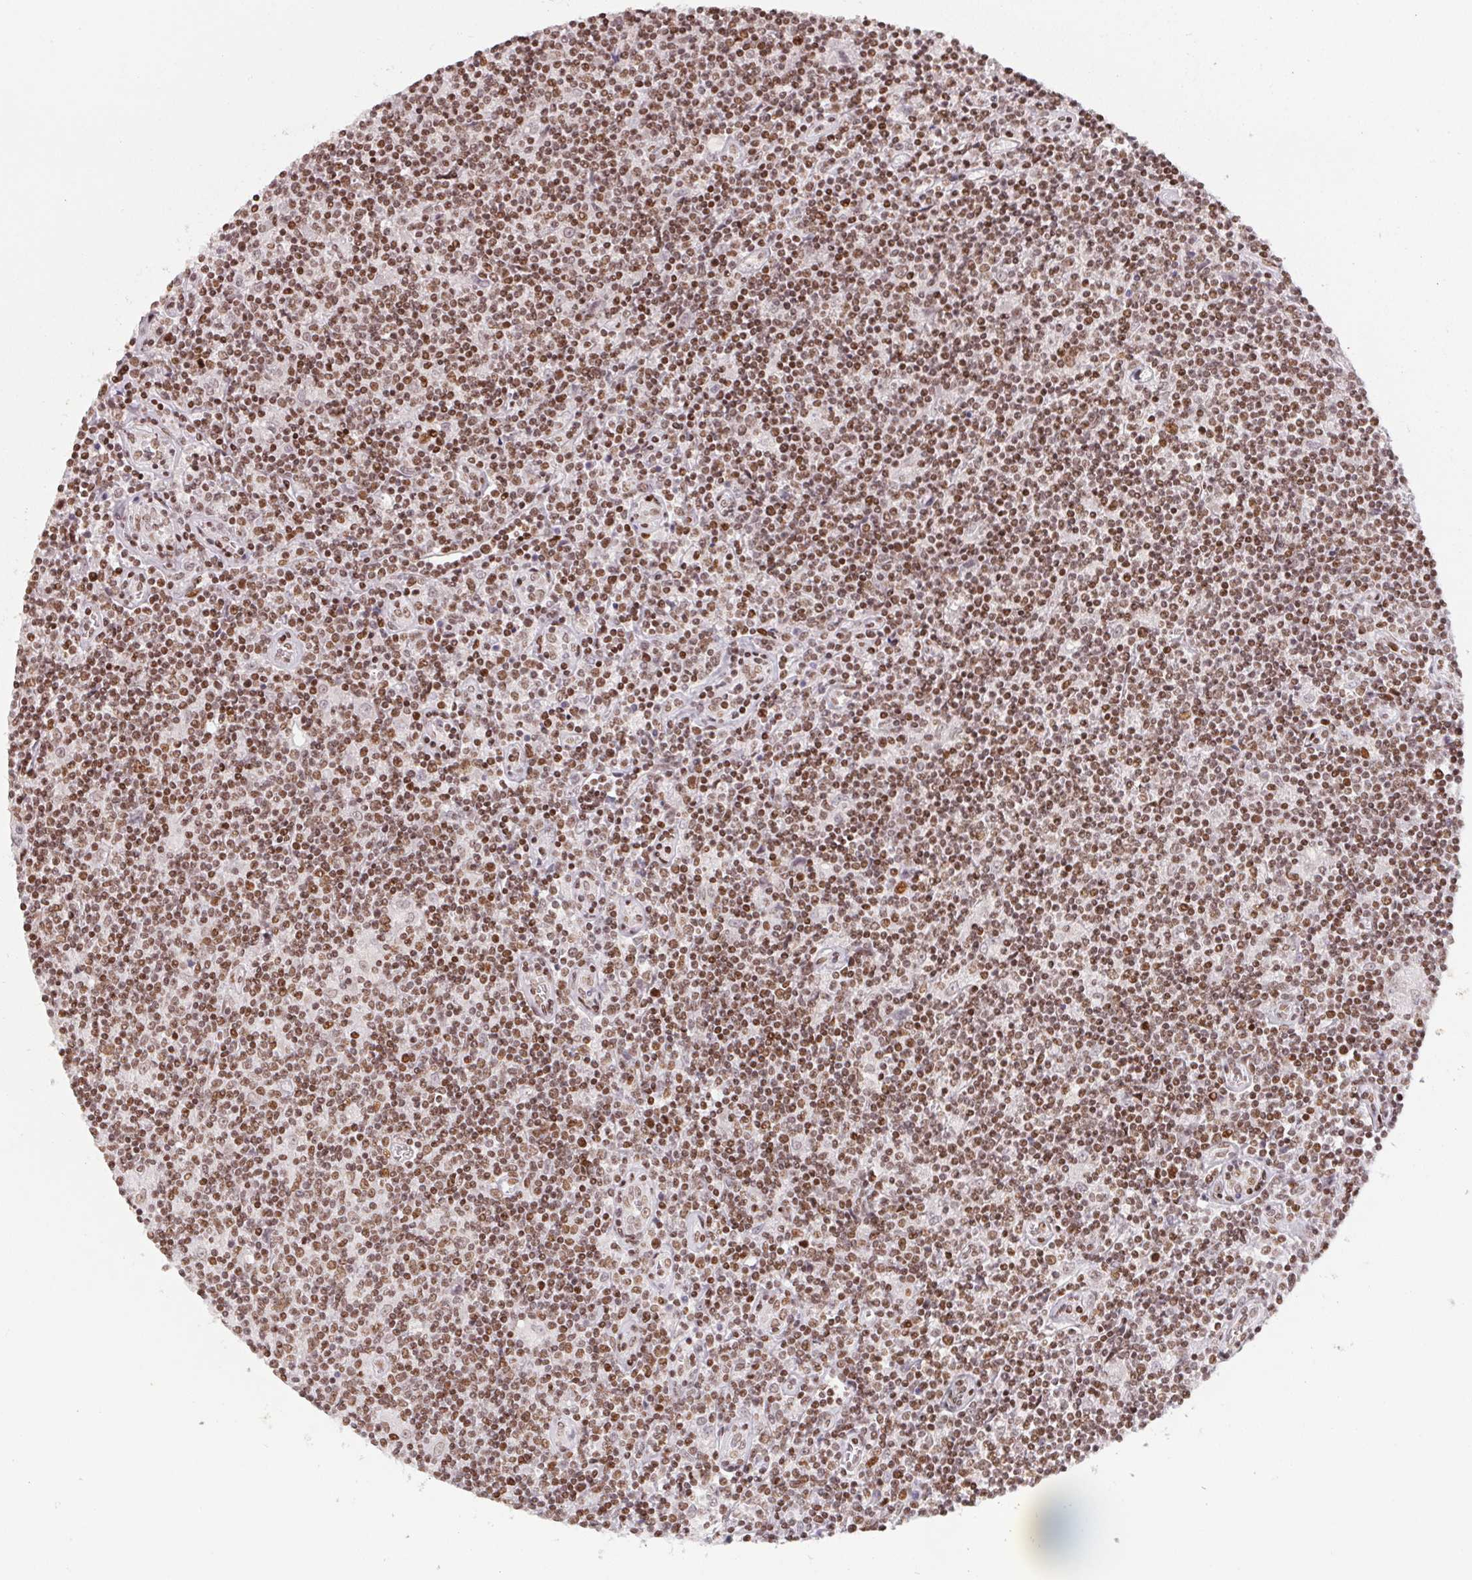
{"staining": {"intensity": "weak", "quantity": "25%-75%", "location": "nuclear"}, "tissue": "lymphoma", "cell_type": "Tumor cells", "image_type": "cancer", "snomed": [{"axis": "morphology", "description": "Hodgkin's disease, NOS"}, {"axis": "topography", "description": "Lymph node"}], "caption": "Protein staining shows weak nuclear staining in approximately 25%-75% of tumor cells in Hodgkin's disease.", "gene": "KMT2A", "patient": {"sex": "male", "age": 40}}